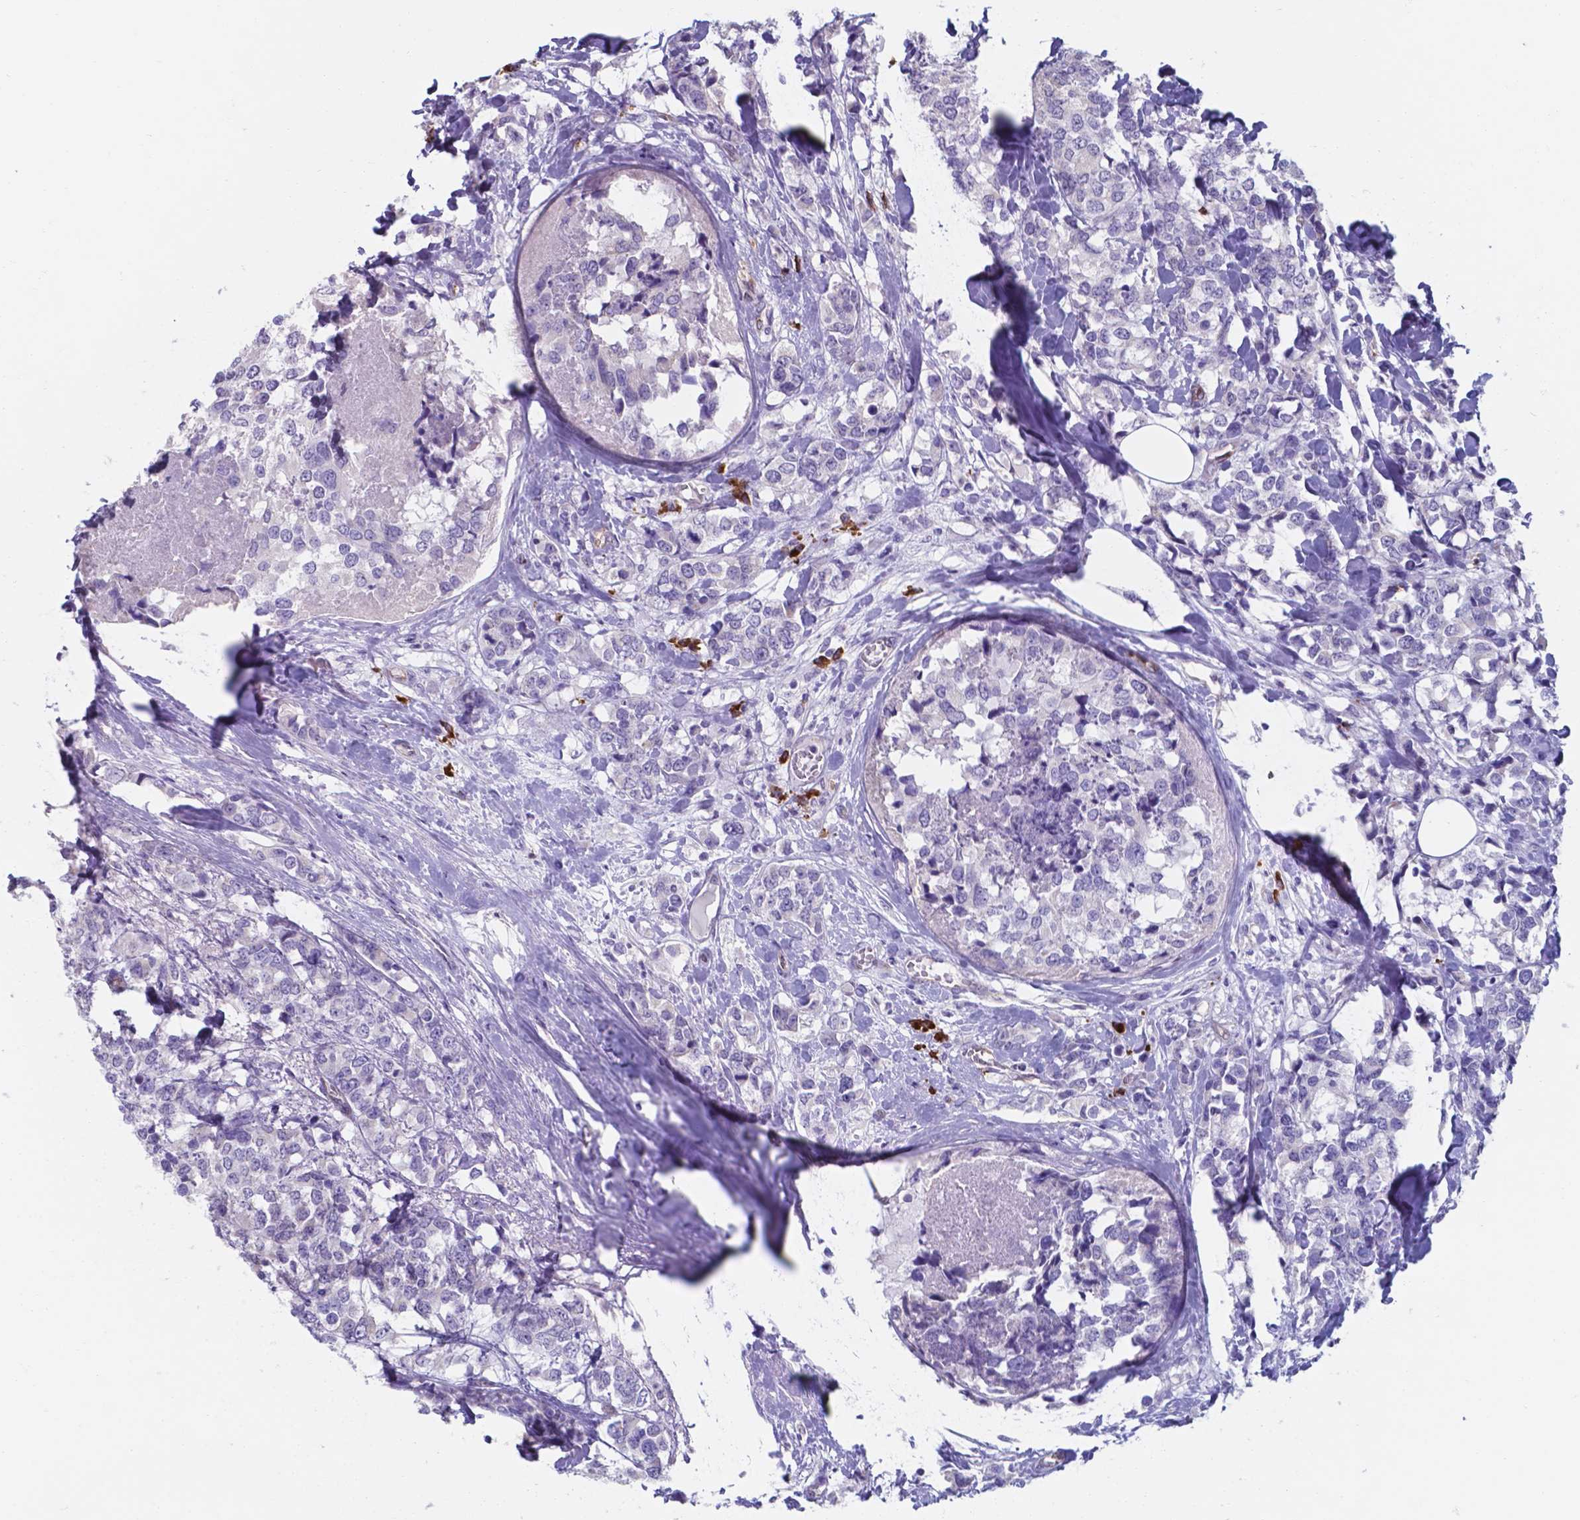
{"staining": {"intensity": "negative", "quantity": "none", "location": "none"}, "tissue": "breast cancer", "cell_type": "Tumor cells", "image_type": "cancer", "snomed": [{"axis": "morphology", "description": "Lobular carcinoma"}, {"axis": "topography", "description": "Breast"}], "caption": "Tumor cells show no significant expression in lobular carcinoma (breast).", "gene": "UBE2J1", "patient": {"sex": "female", "age": 59}}